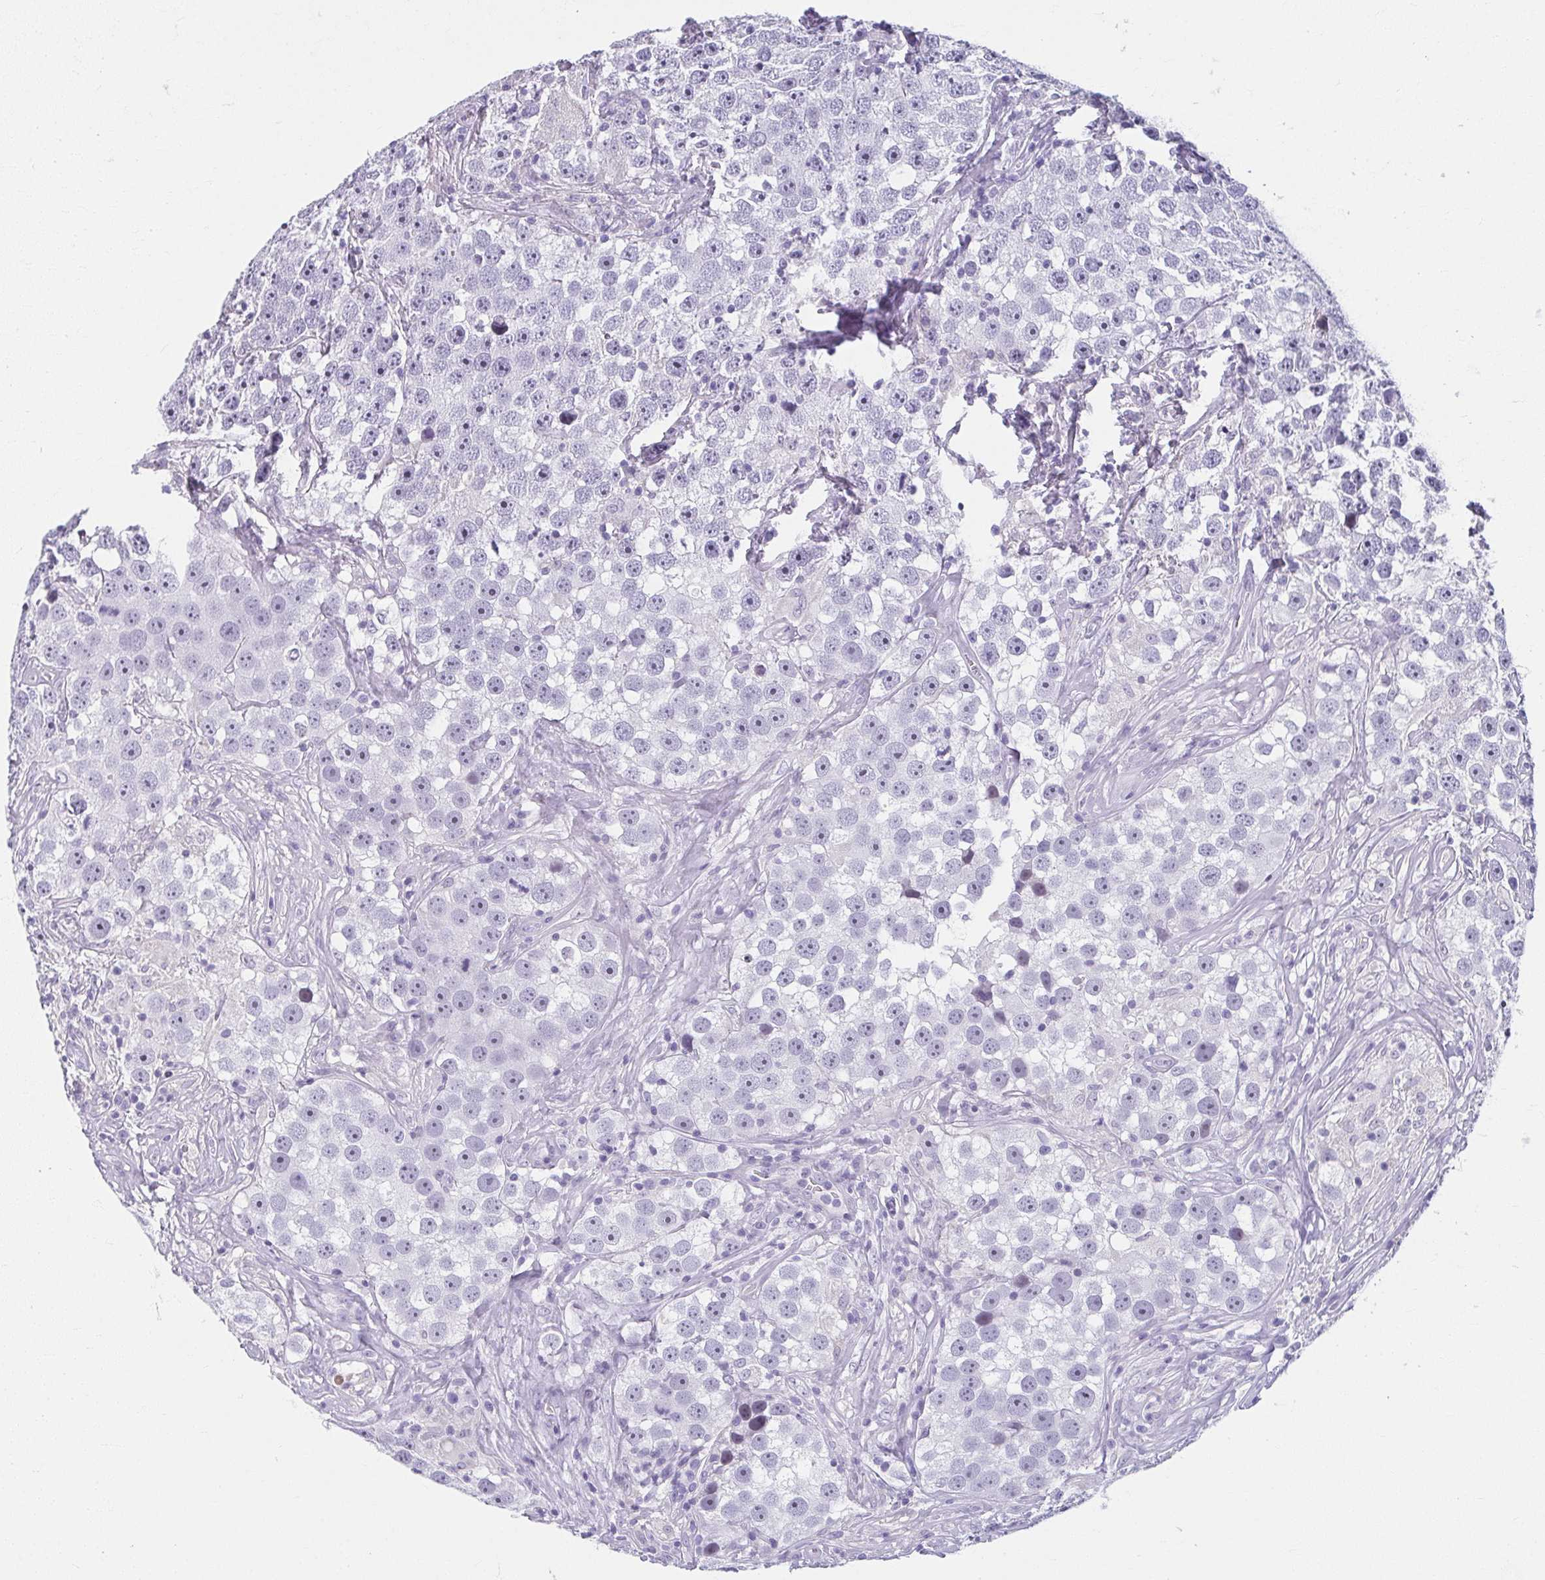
{"staining": {"intensity": "negative", "quantity": "none", "location": "none"}, "tissue": "testis cancer", "cell_type": "Tumor cells", "image_type": "cancer", "snomed": [{"axis": "morphology", "description": "Seminoma, NOS"}, {"axis": "topography", "description": "Testis"}], "caption": "A micrograph of seminoma (testis) stained for a protein displays no brown staining in tumor cells.", "gene": "MOBP", "patient": {"sex": "male", "age": 49}}